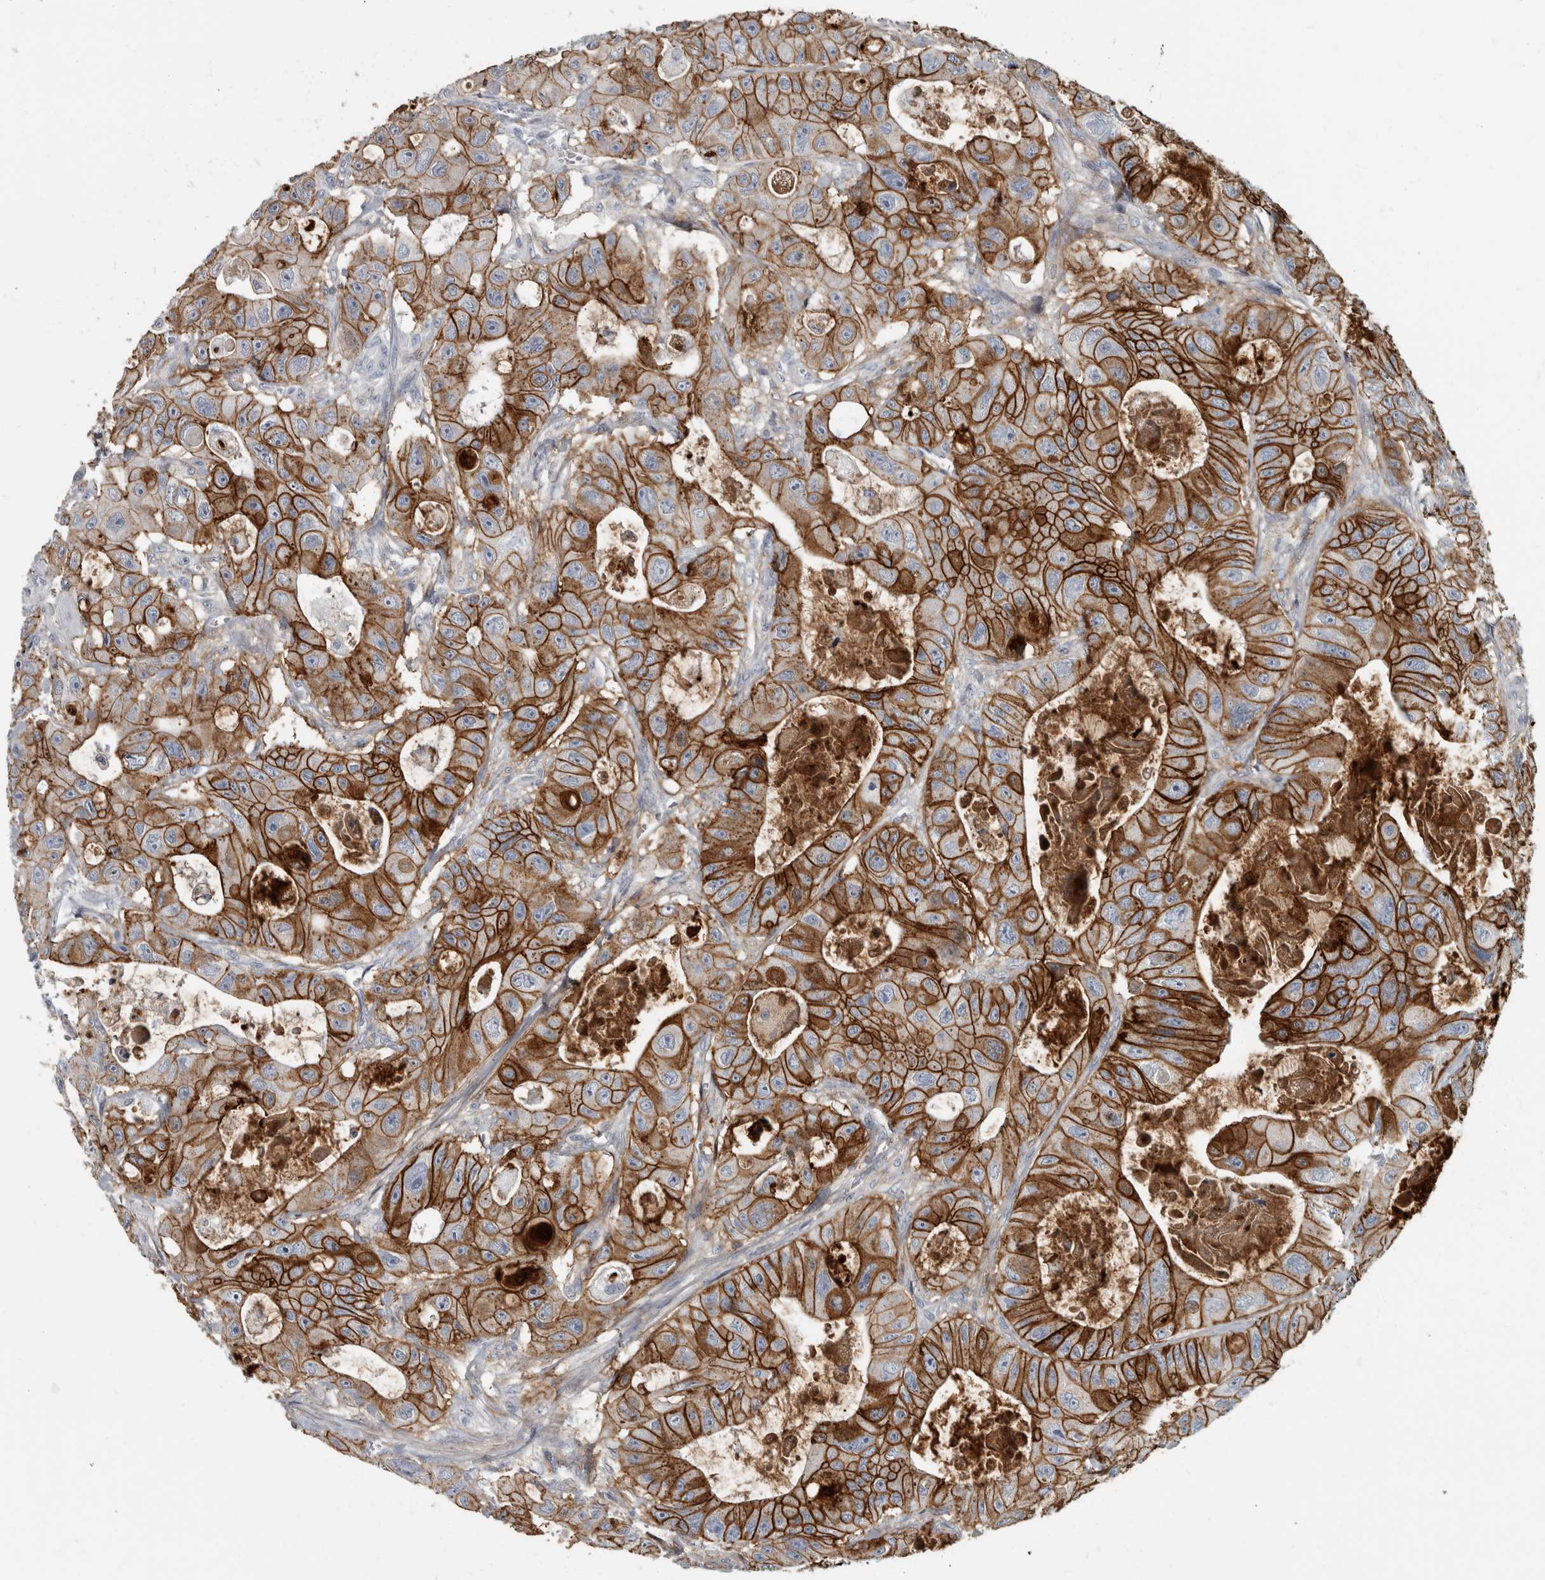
{"staining": {"intensity": "strong", "quantity": ">75%", "location": "cytoplasmic/membranous"}, "tissue": "colorectal cancer", "cell_type": "Tumor cells", "image_type": "cancer", "snomed": [{"axis": "morphology", "description": "Adenocarcinoma, NOS"}, {"axis": "topography", "description": "Colon"}], "caption": "The histopathology image demonstrates staining of colorectal cancer, revealing strong cytoplasmic/membranous protein expression (brown color) within tumor cells.", "gene": "DSG2", "patient": {"sex": "female", "age": 46}}